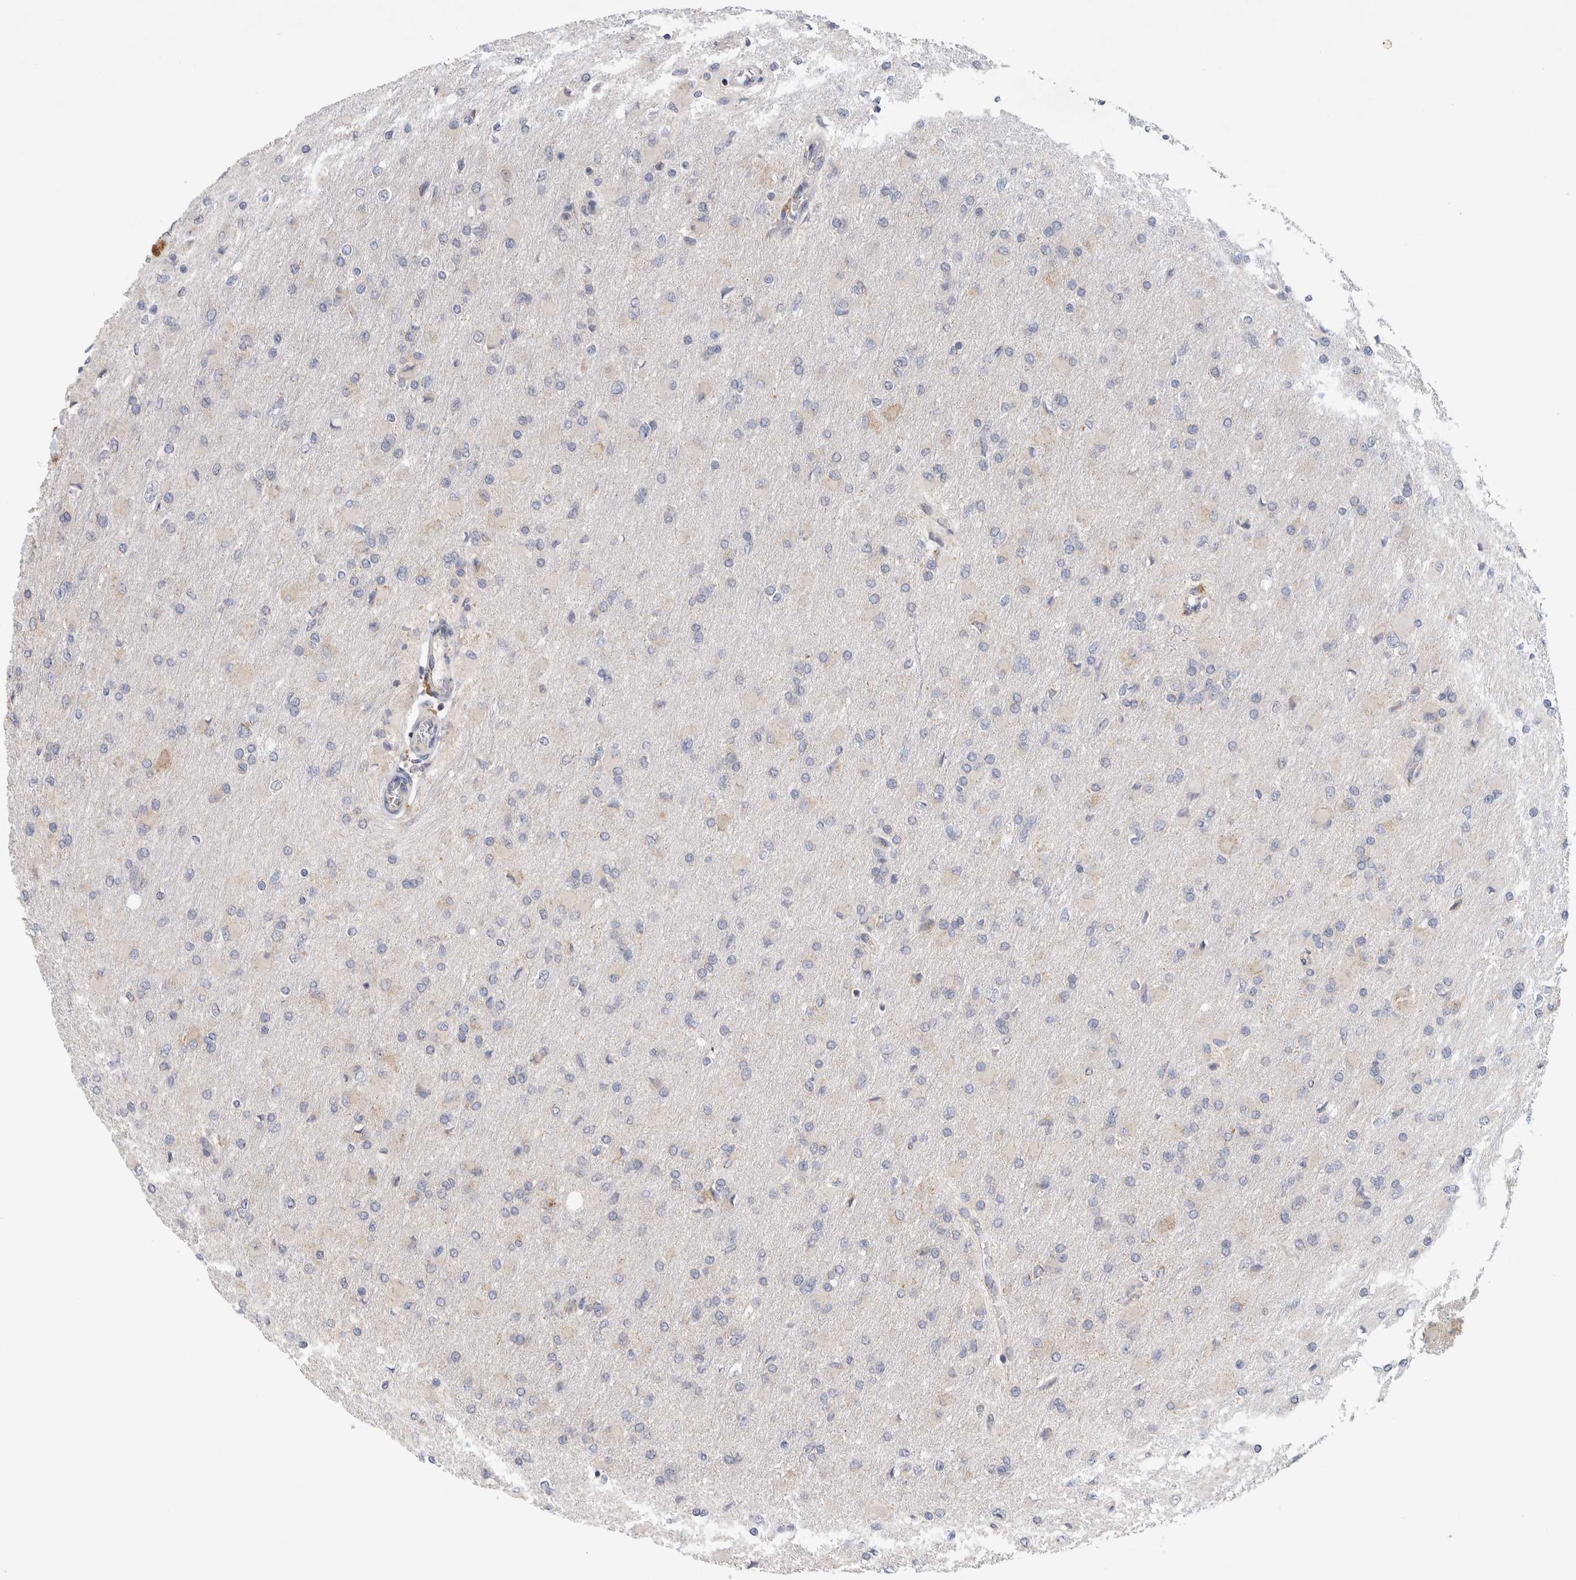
{"staining": {"intensity": "negative", "quantity": "none", "location": "none"}, "tissue": "glioma", "cell_type": "Tumor cells", "image_type": "cancer", "snomed": [{"axis": "morphology", "description": "Glioma, malignant, High grade"}, {"axis": "topography", "description": "Cerebral cortex"}], "caption": "Immunohistochemical staining of high-grade glioma (malignant) reveals no significant staining in tumor cells.", "gene": "IARS2", "patient": {"sex": "female", "age": 36}}